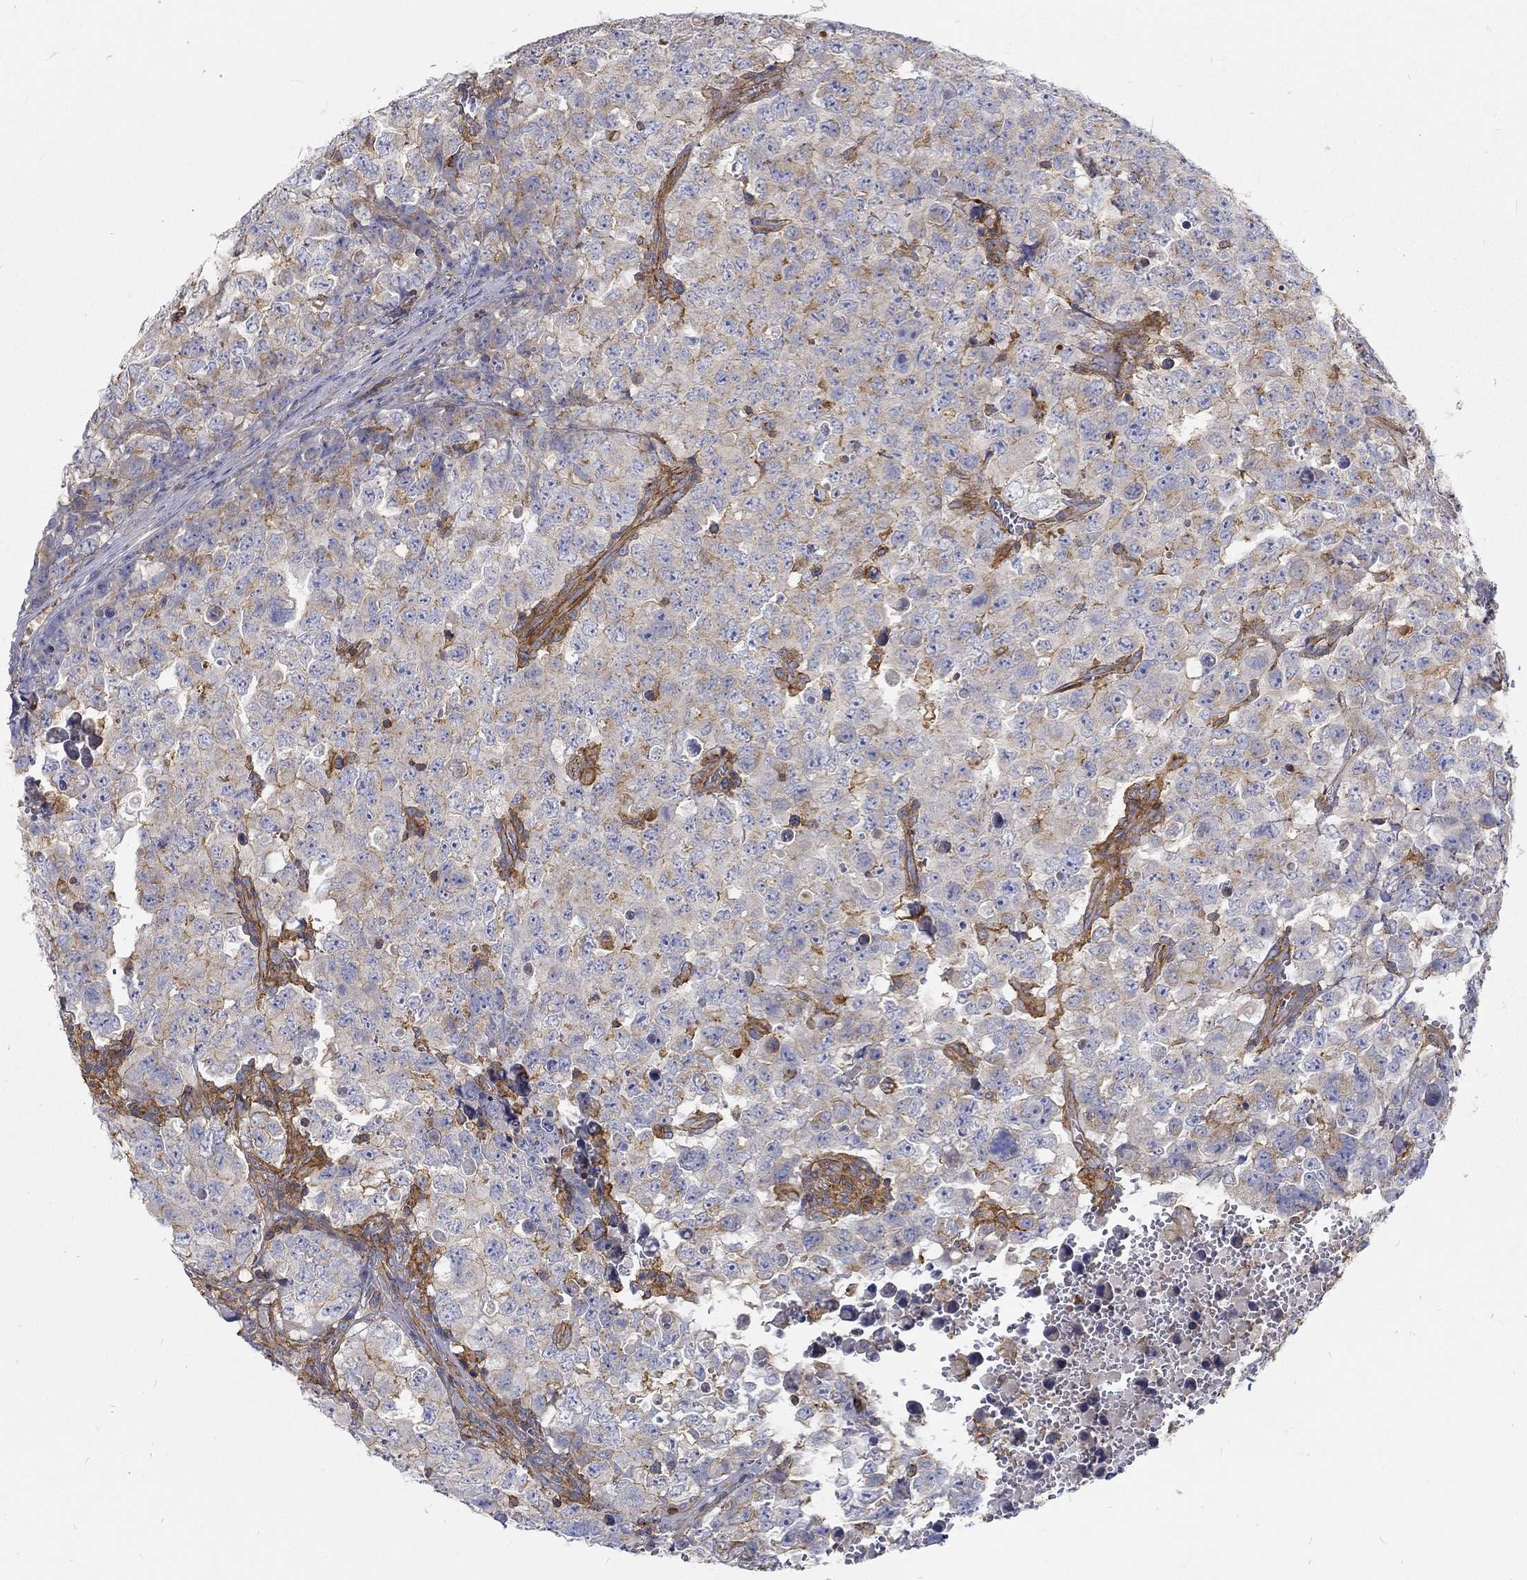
{"staining": {"intensity": "moderate", "quantity": "<25%", "location": "cytoplasmic/membranous"}, "tissue": "testis cancer", "cell_type": "Tumor cells", "image_type": "cancer", "snomed": [{"axis": "morphology", "description": "Carcinoma, Embryonal, NOS"}, {"axis": "topography", "description": "Testis"}], "caption": "Immunohistochemical staining of testis cancer exhibits low levels of moderate cytoplasmic/membranous staining in approximately <25% of tumor cells.", "gene": "MTMR11", "patient": {"sex": "male", "age": 23}}